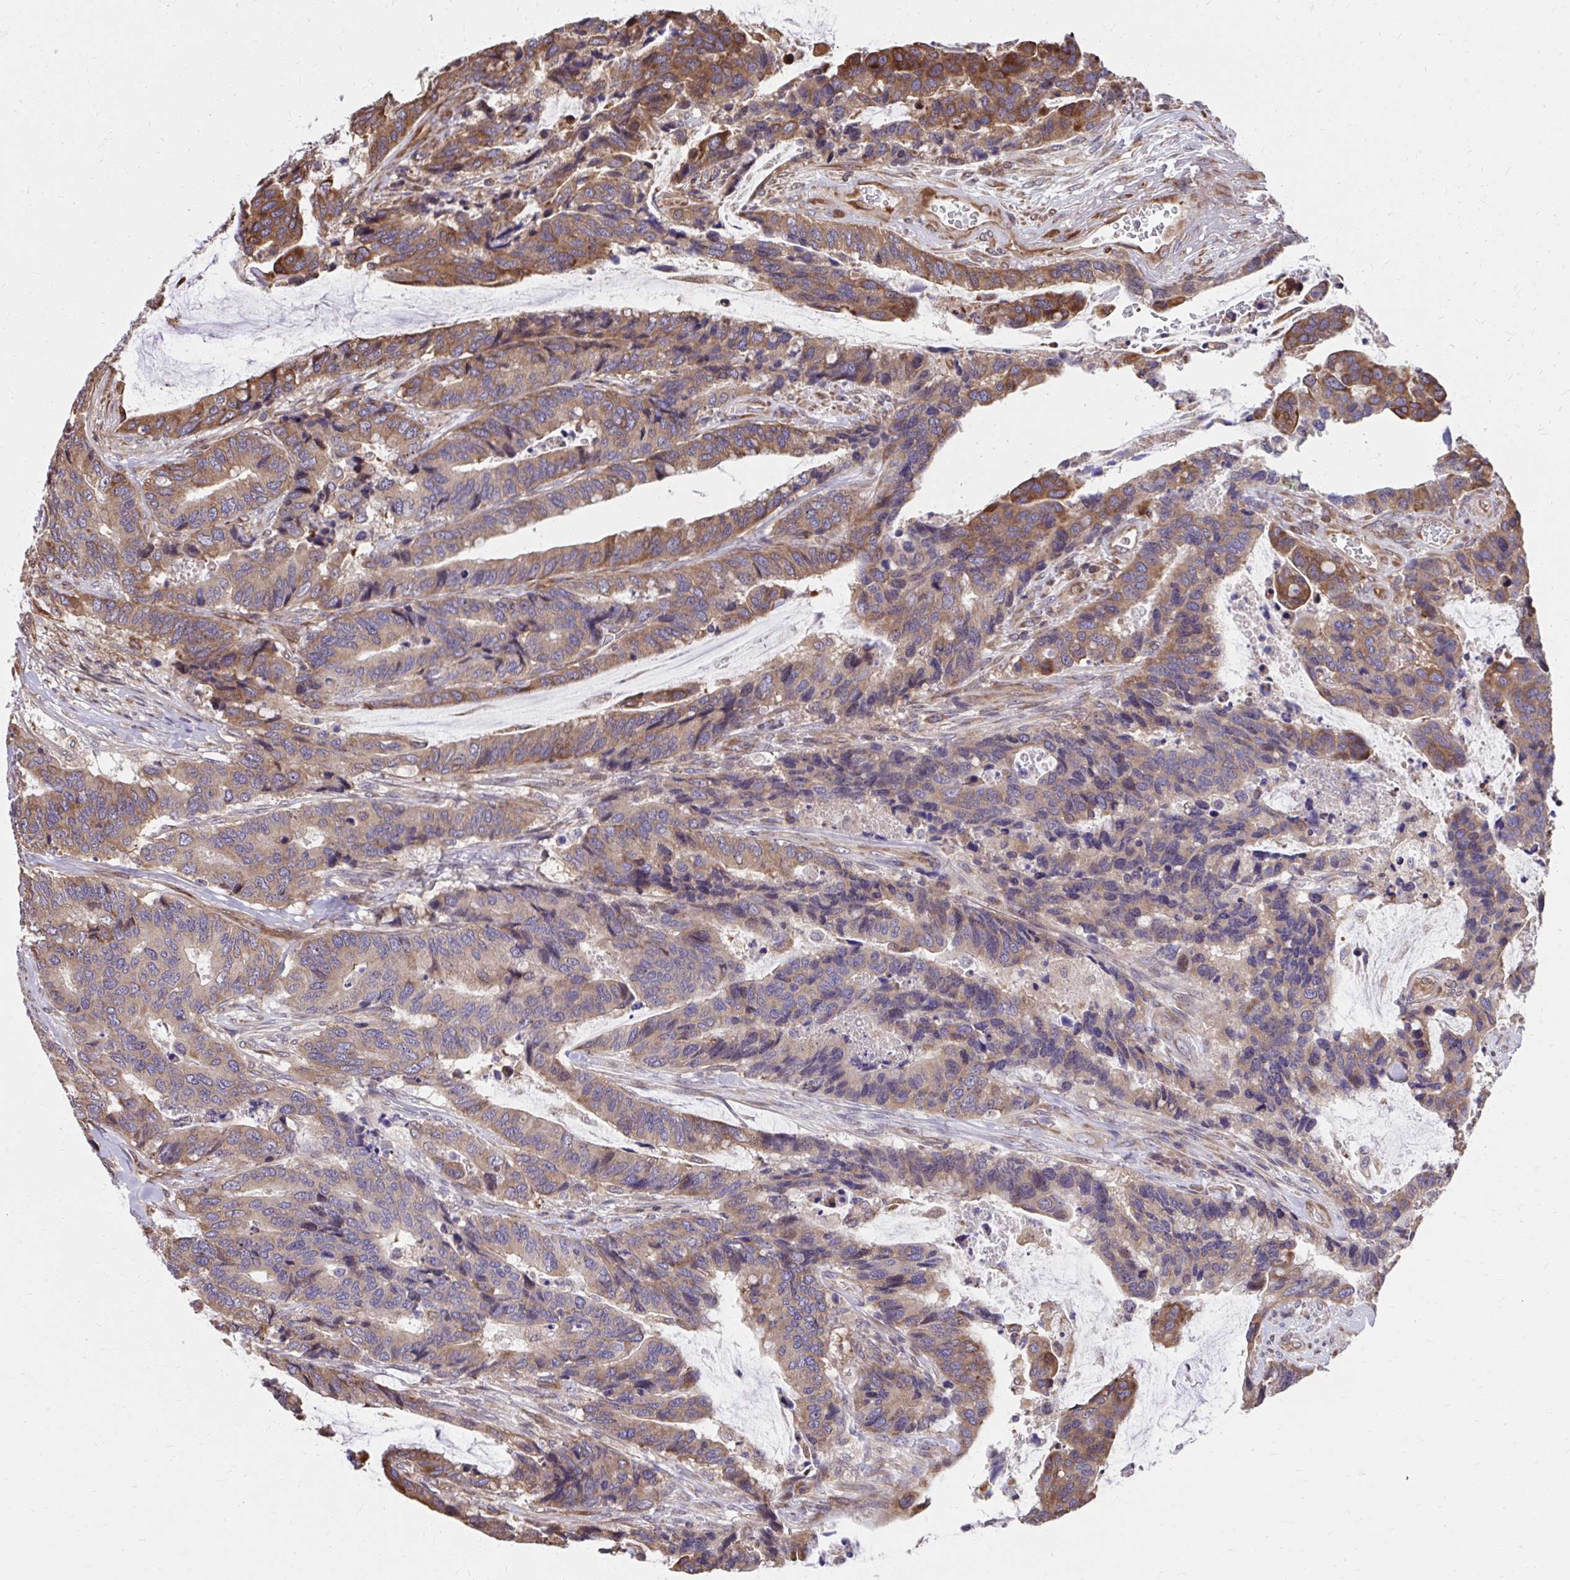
{"staining": {"intensity": "moderate", "quantity": ">75%", "location": "cytoplasmic/membranous"}, "tissue": "colorectal cancer", "cell_type": "Tumor cells", "image_type": "cancer", "snomed": [{"axis": "morphology", "description": "Adenocarcinoma, NOS"}, {"axis": "topography", "description": "Rectum"}], "caption": "This is a photomicrograph of immunohistochemistry (IHC) staining of colorectal adenocarcinoma, which shows moderate positivity in the cytoplasmic/membranous of tumor cells.", "gene": "ZNF778", "patient": {"sex": "female", "age": 59}}